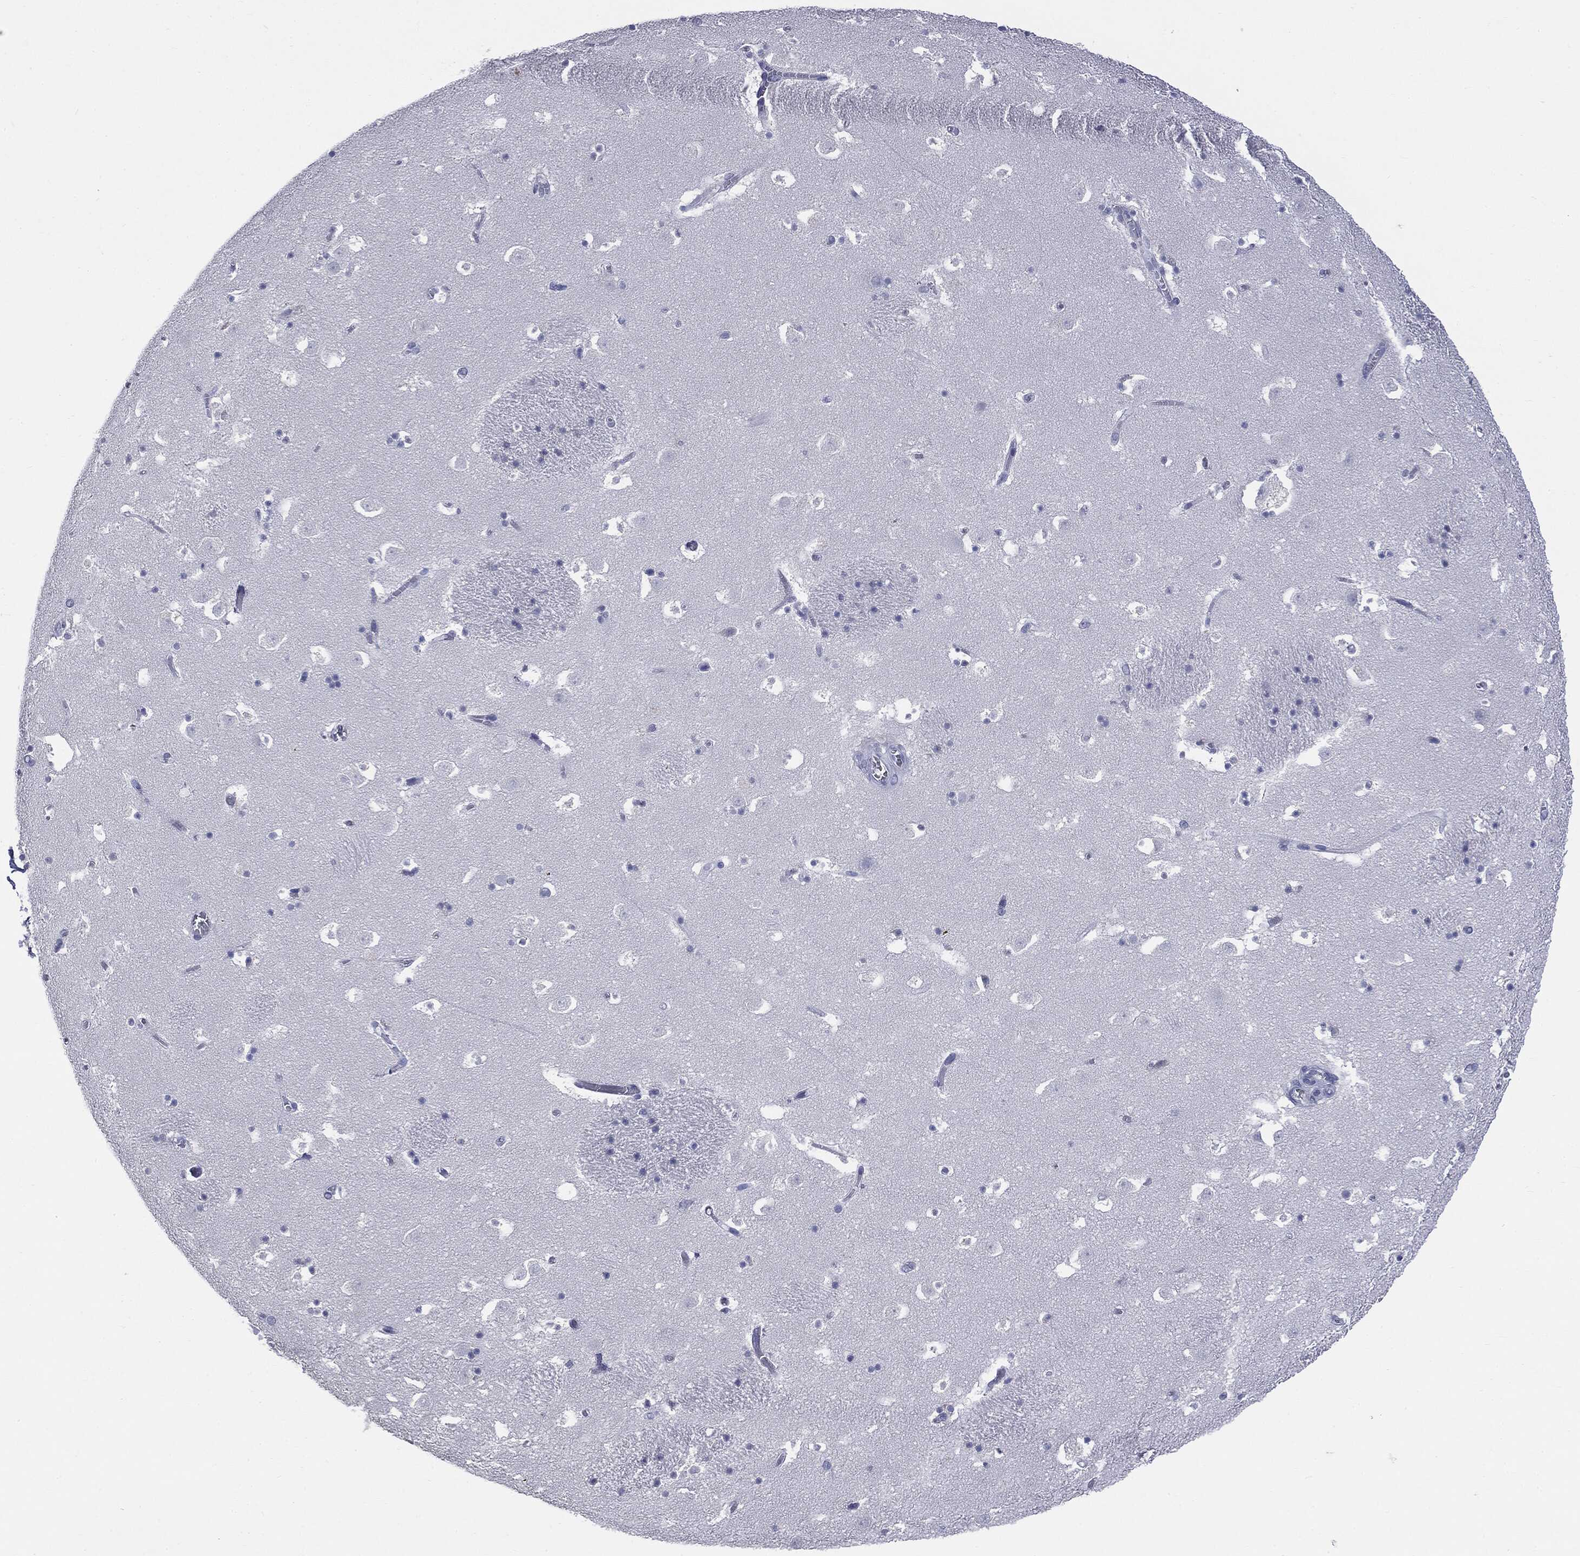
{"staining": {"intensity": "negative", "quantity": "none", "location": "none"}, "tissue": "caudate", "cell_type": "Glial cells", "image_type": "normal", "snomed": [{"axis": "morphology", "description": "Normal tissue, NOS"}, {"axis": "topography", "description": "Lateral ventricle wall"}], "caption": "Immunohistochemical staining of unremarkable human caudate shows no significant expression in glial cells. (DAB immunohistochemistry (IHC) visualized using brightfield microscopy, high magnification).", "gene": "TSHB", "patient": {"sex": "female", "age": 42}}